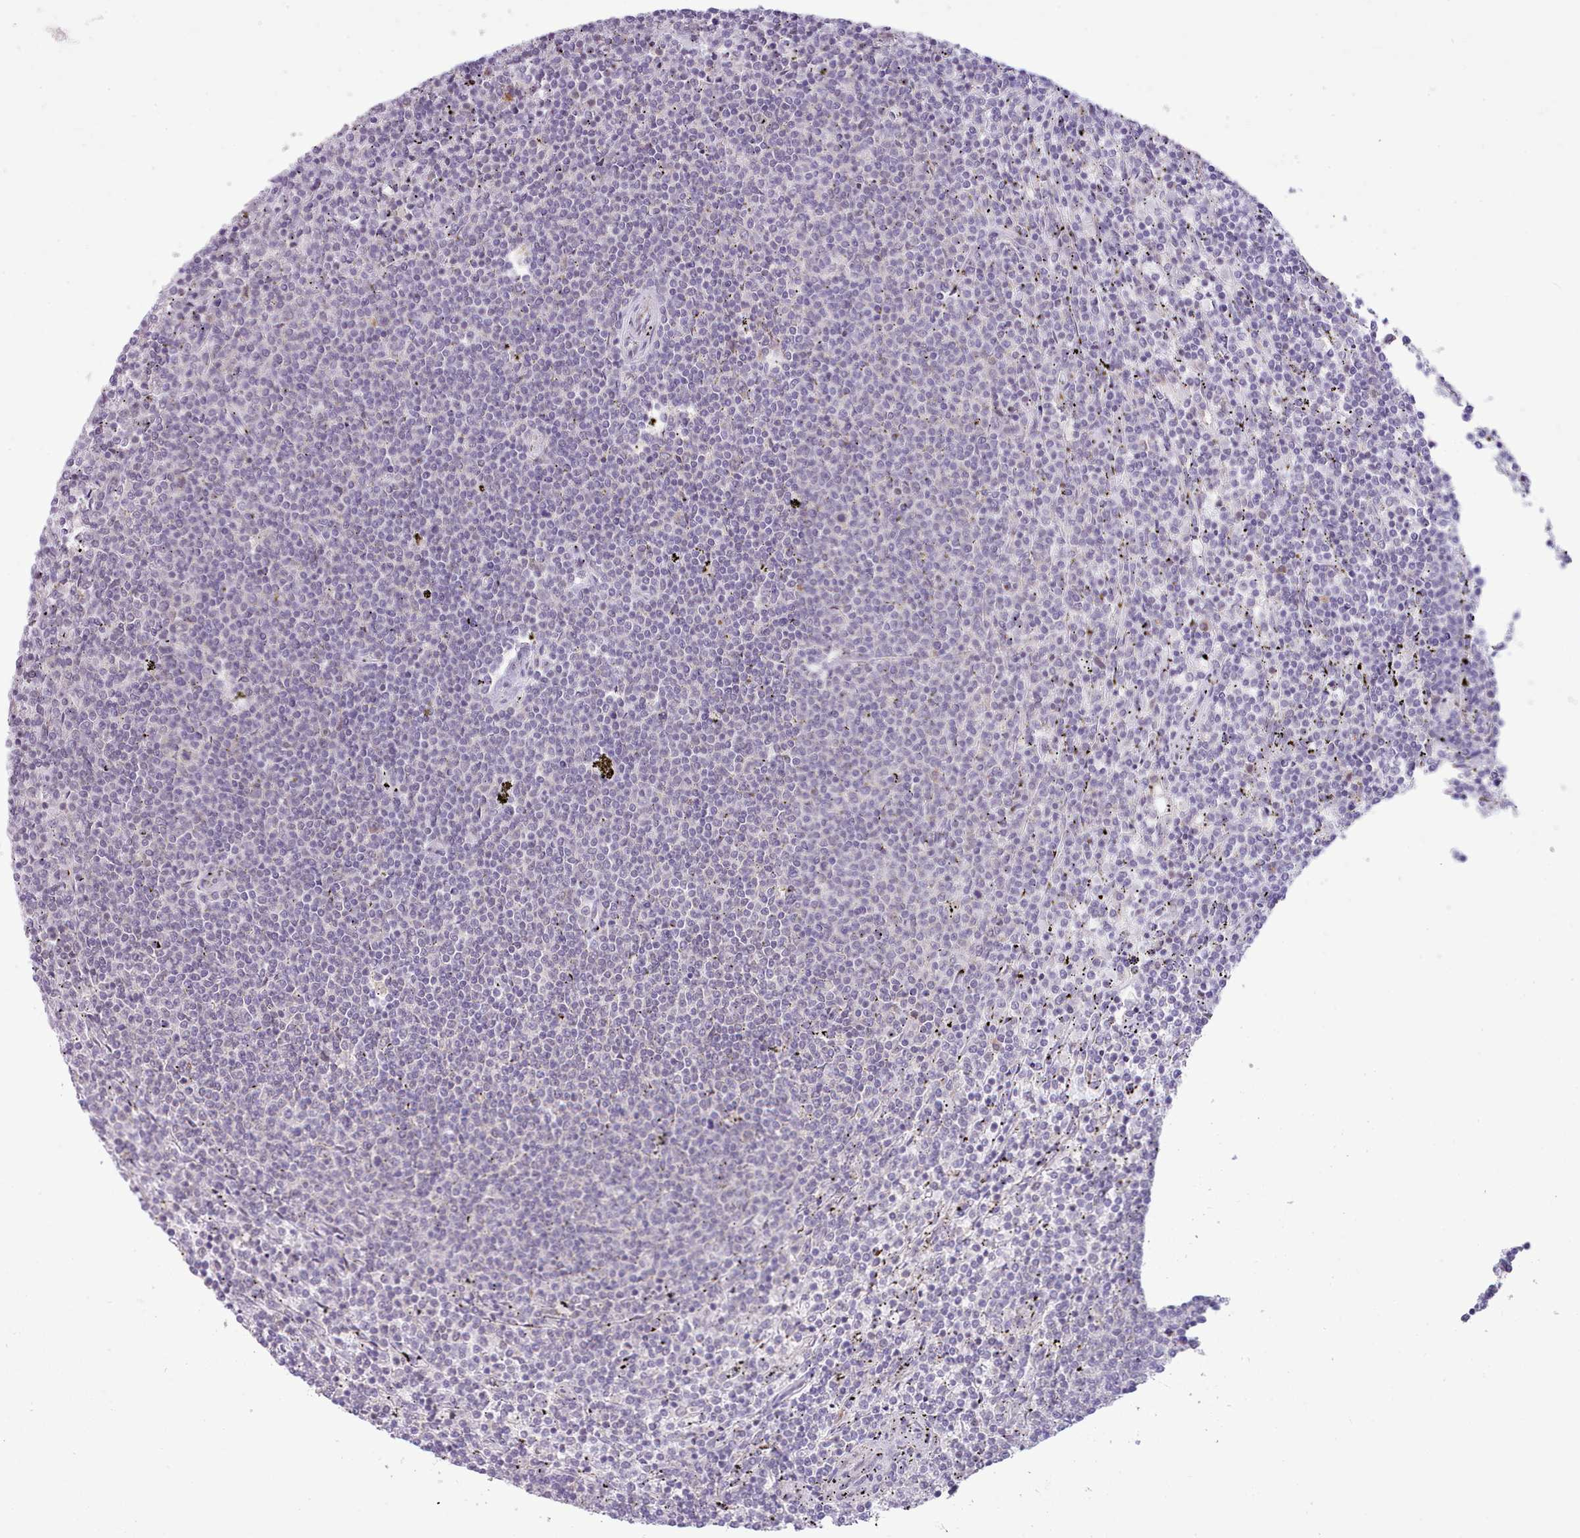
{"staining": {"intensity": "negative", "quantity": "none", "location": "none"}, "tissue": "lymphoma", "cell_type": "Tumor cells", "image_type": "cancer", "snomed": [{"axis": "morphology", "description": "Malignant lymphoma, non-Hodgkin's type, Low grade"}, {"axis": "topography", "description": "Spleen"}], "caption": "A high-resolution micrograph shows immunohistochemistry (IHC) staining of malignant lymphoma, non-Hodgkin's type (low-grade), which demonstrates no significant positivity in tumor cells.", "gene": "SEC61B", "patient": {"sex": "female", "age": 50}}